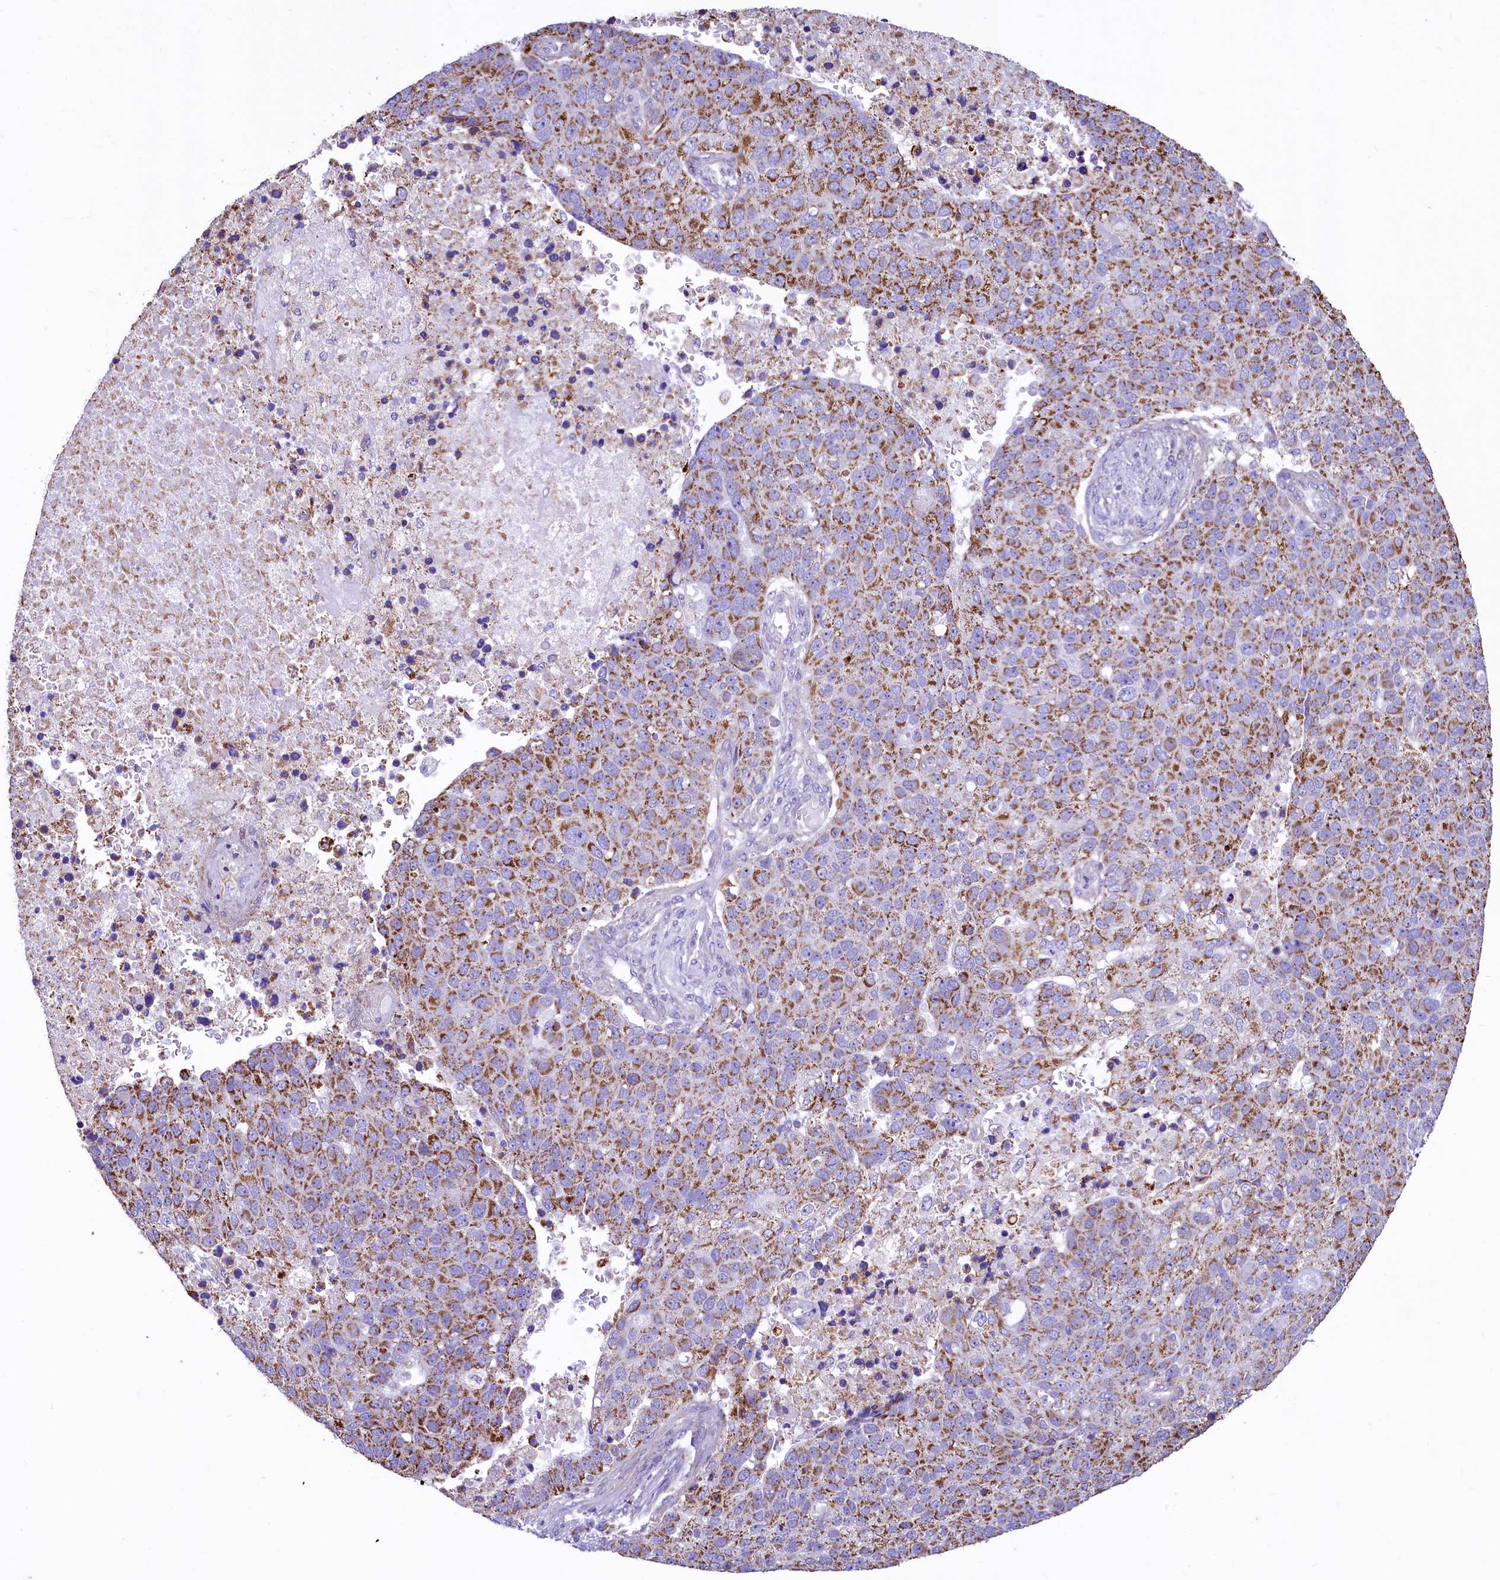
{"staining": {"intensity": "moderate", "quantity": ">75%", "location": "cytoplasmic/membranous"}, "tissue": "pancreatic cancer", "cell_type": "Tumor cells", "image_type": "cancer", "snomed": [{"axis": "morphology", "description": "Adenocarcinoma, NOS"}, {"axis": "topography", "description": "Pancreas"}], "caption": "About >75% of tumor cells in human pancreatic cancer (adenocarcinoma) exhibit moderate cytoplasmic/membranous protein positivity as visualized by brown immunohistochemical staining.", "gene": "VWCE", "patient": {"sex": "female", "age": 61}}